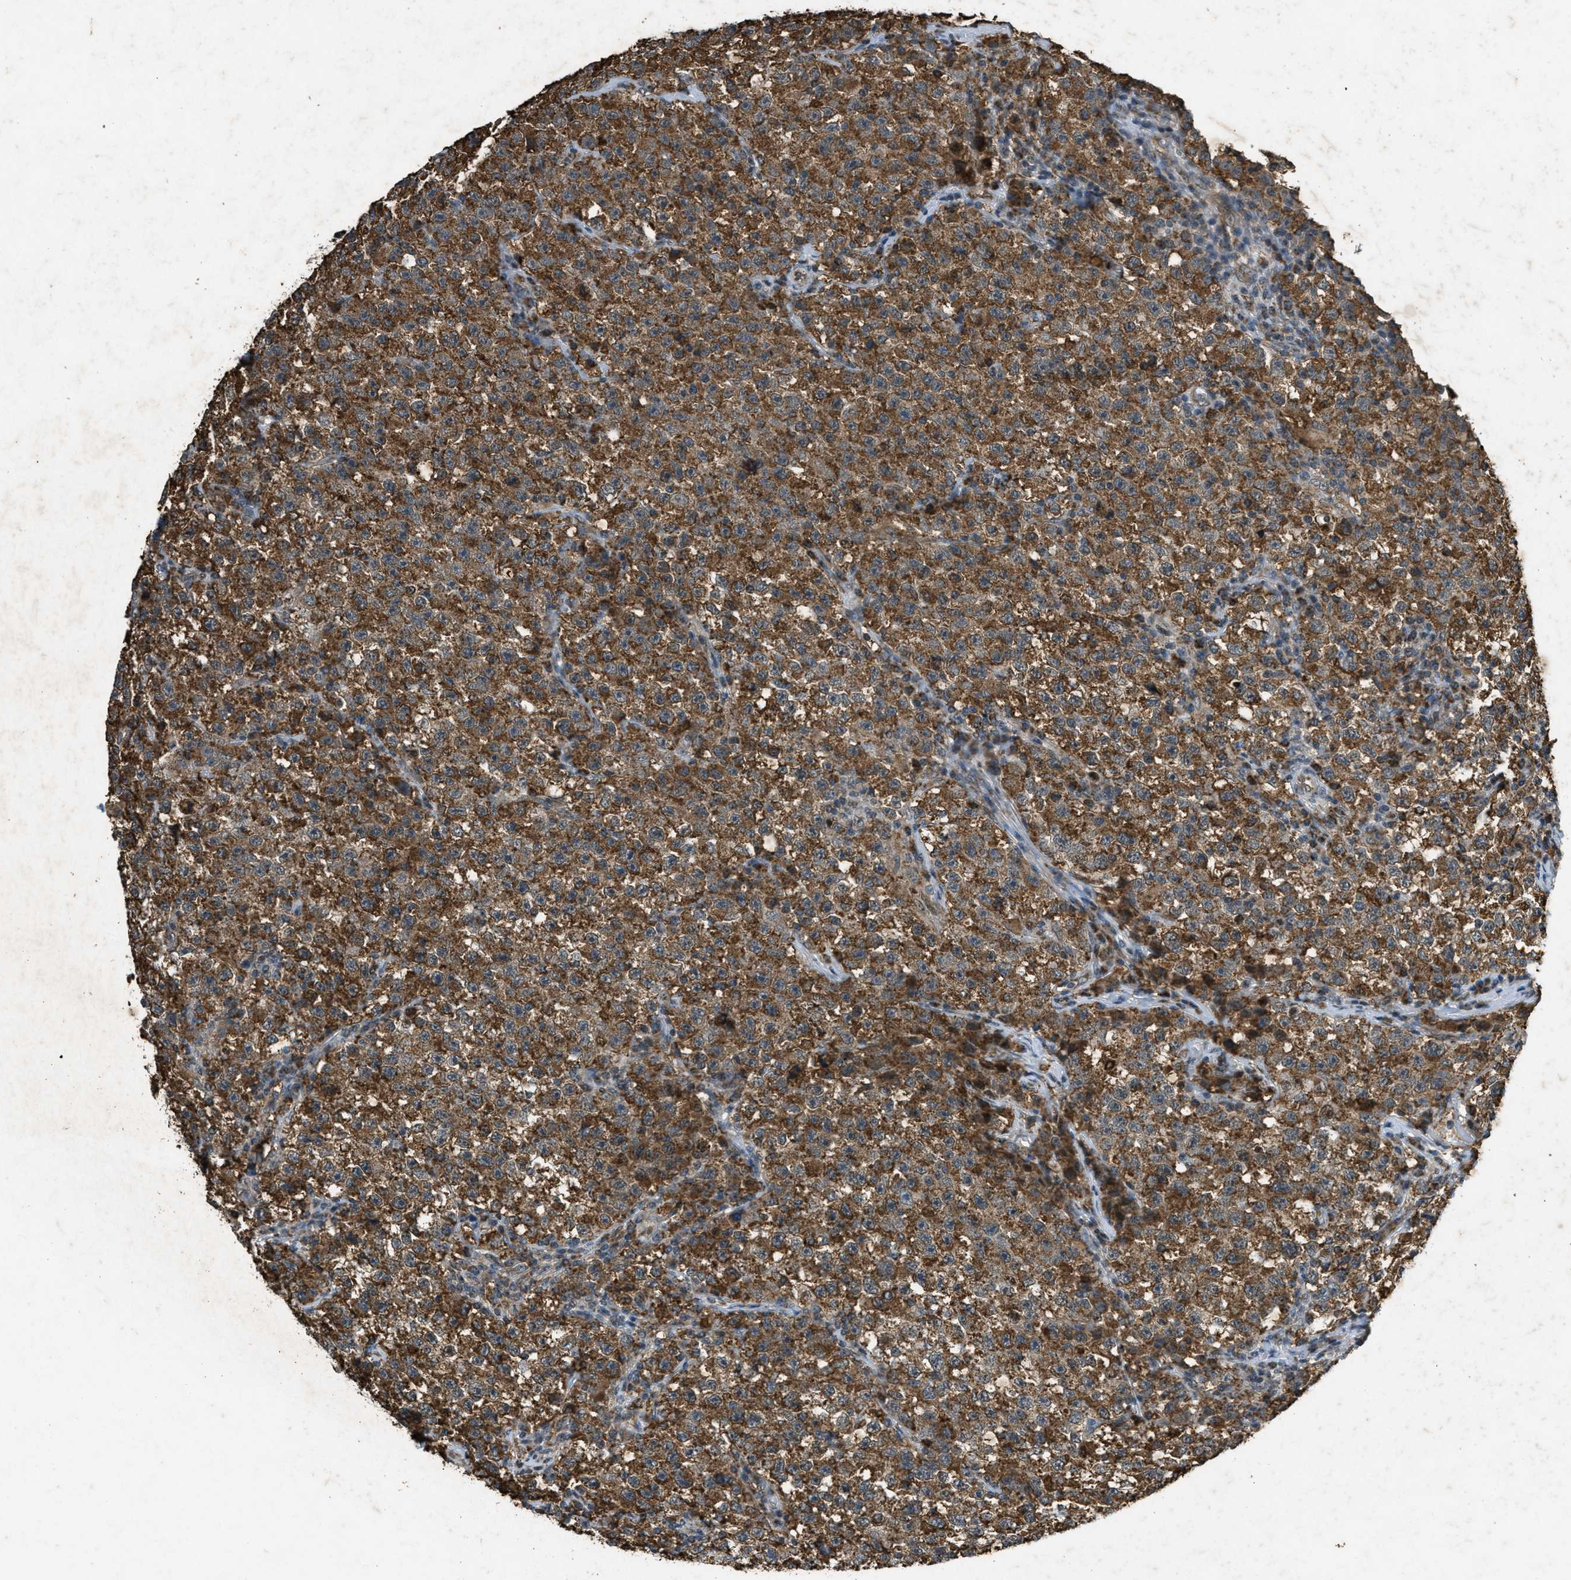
{"staining": {"intensity": "strong", "quantity": ">75%", "location": "cytoplasmic/membranous"}, "tissue": "testis cancer", "cell_type": "Tumor cells", "image_type": "cancer", "snomed": [{"axis": "morphology", "description": "Seminoma, NOS"}, {"axis": "topography", "description": "Testis"}], "caption": "Seminoma (testis) stained with immunohistochemistry (IHC) shows strong cytoplasmic/membranous expression in about >75% of tumor cells.", "gene": "PPP1R15A", "patient": {"sex": "male", "age": 22}}